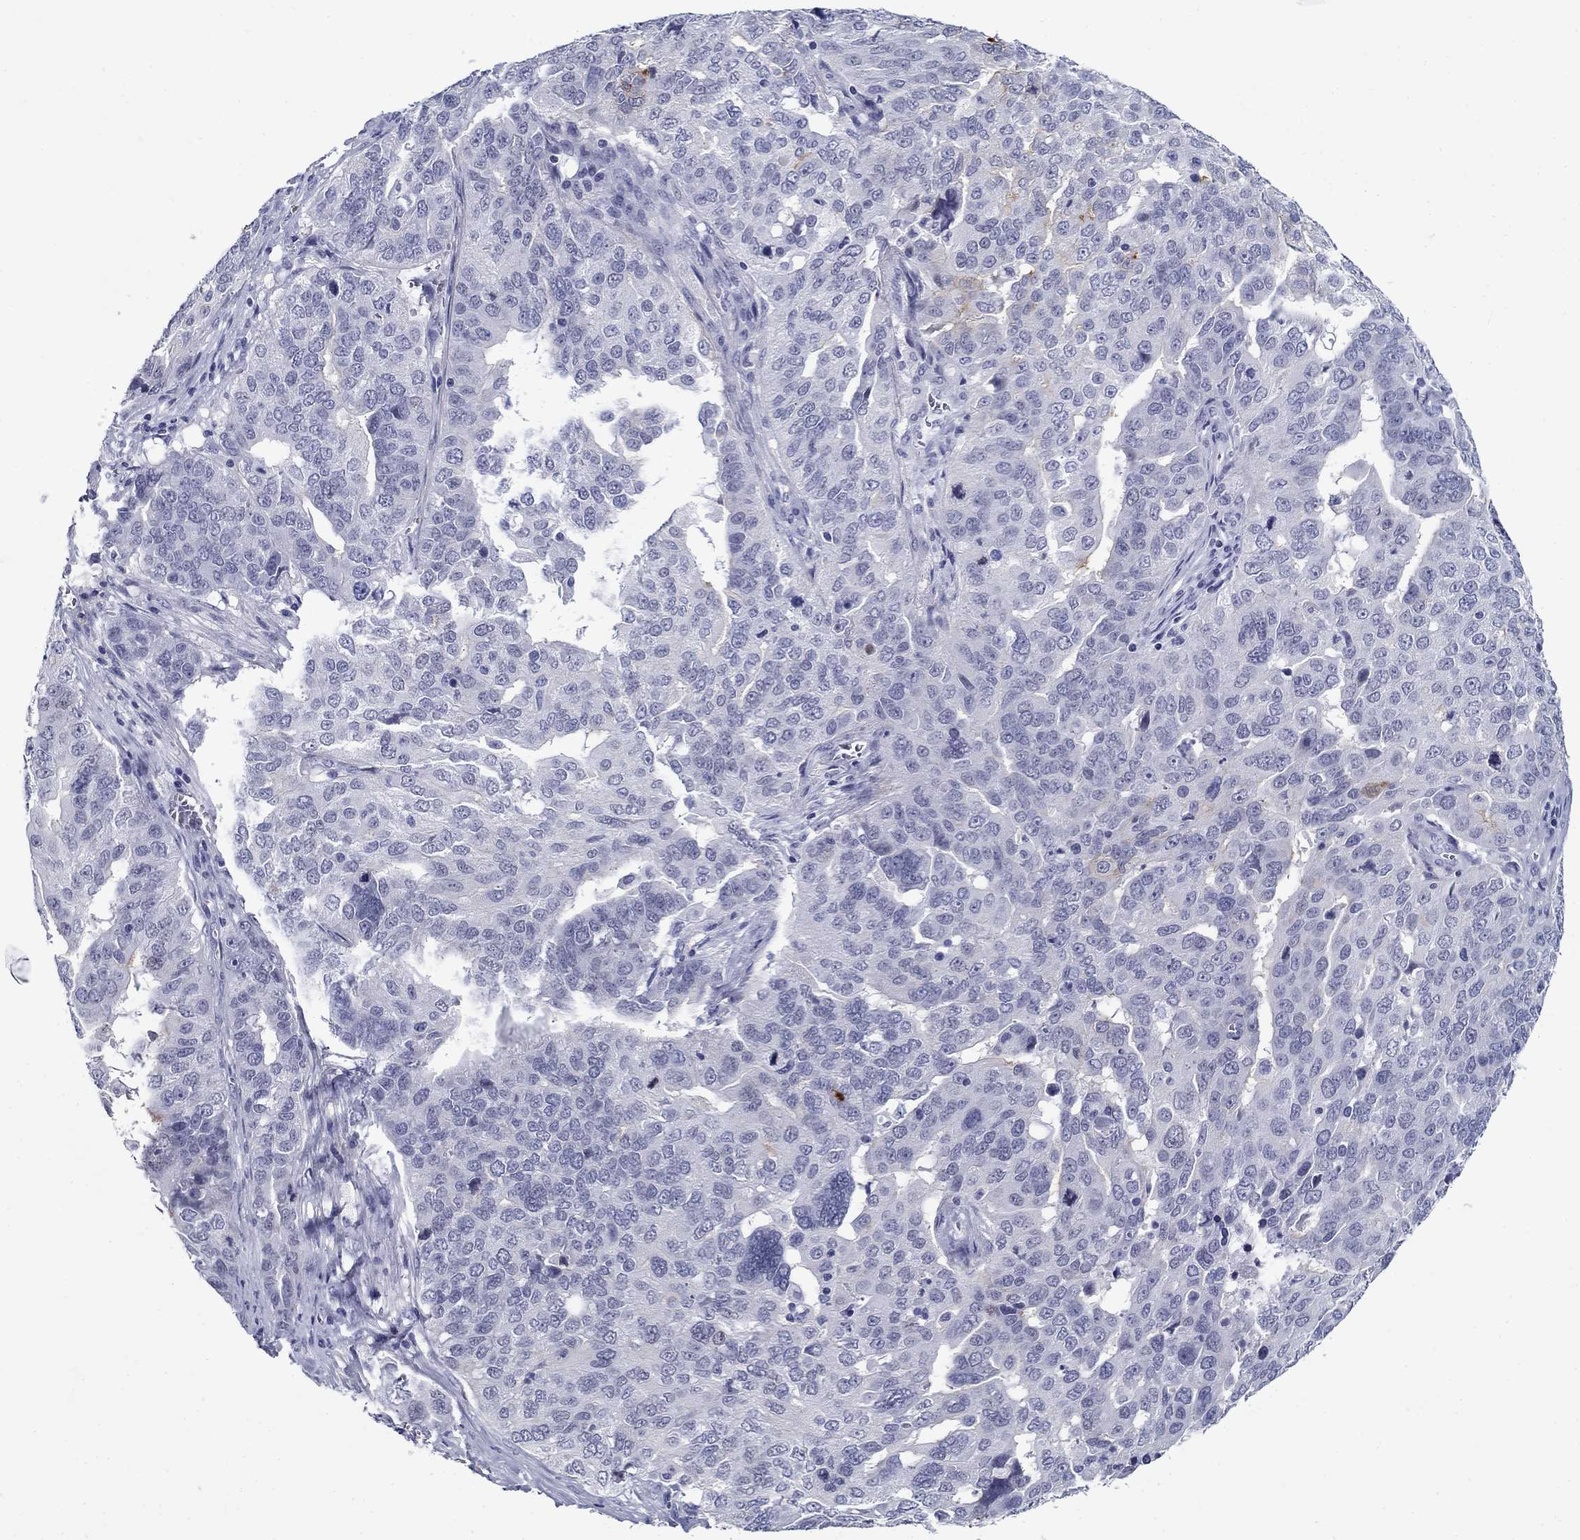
{"staining": {"intensity": "weak", "quantity": "<25%", "location": "cytoplasmic/membranous"}, "tissue": "ovarian cancer", "cell_type": "Tumor cells", "image_type": "cancer", "snomed": [{"axis": "morphology", "description": "Carcinoma, endometroid"}, {"axis": "topography", "description": "Soft tissue"}, {"axis": "topography", "description": "Ovary"}], "caption": "A photomicrograph of human ovarian cancer is negative for staining in tumor cells.", "gene": "C4orf19", "patient": {"sex": "female", "age": 52}}